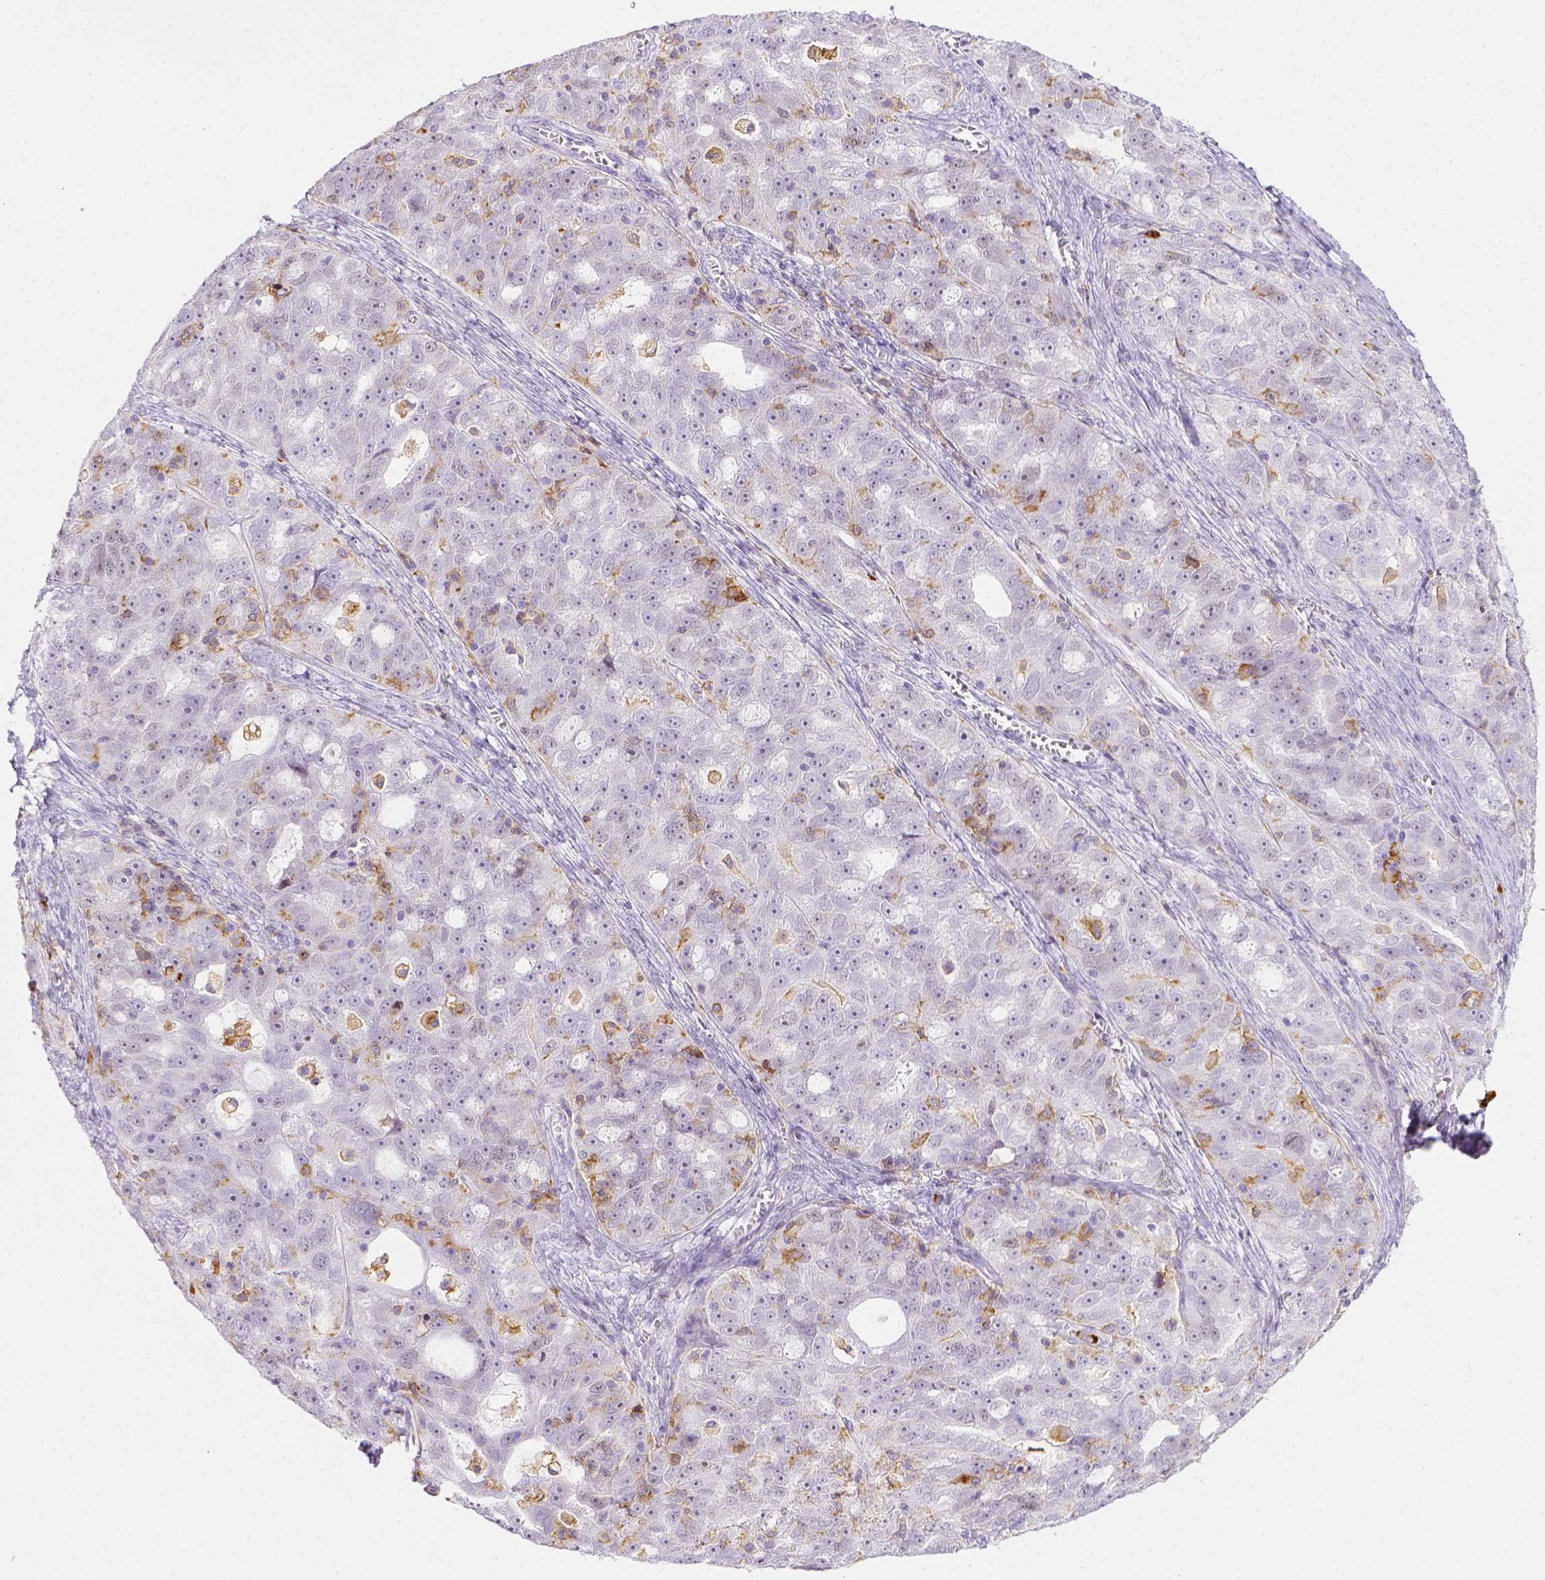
{"staining": {"intensity": "negative", "quantity": "none", "location": "none"}, "tissue": "ovarian cancer", "cell_type": "Tumor cells", "image_type": "cancer", "snomed": [{"axis": "morphology", "description": "Cystadenocarcinoma, serous, NOS"}, {"axis": "topography", "description": "Ovary"}], "caption": "The micrograph demonstrates no staining of tumor cells in ovarian cancer.", "gene": "ITGAM", "patient": {"sex": "female", "age": 51}}